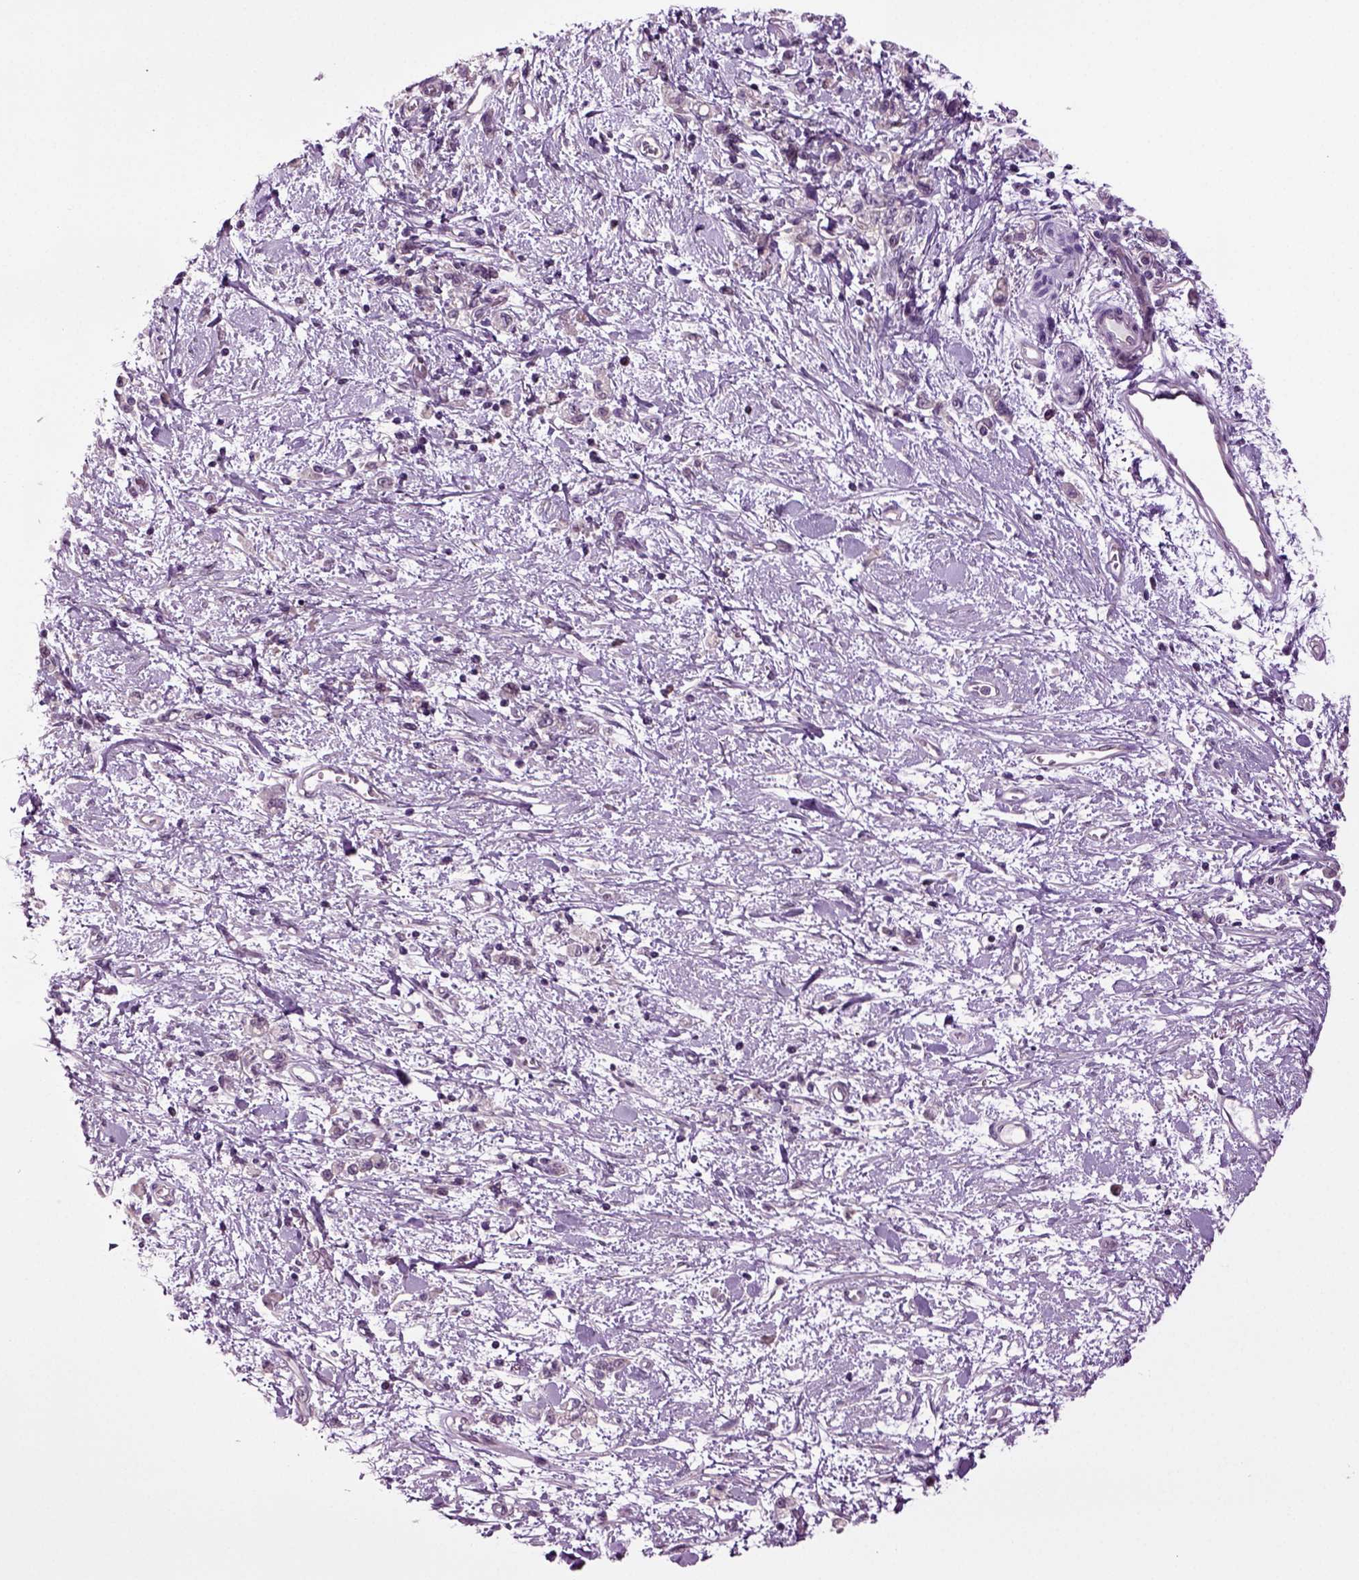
{"staining": {"intensity": "negative", "quantity": "none", "location": "none"}, "tissue": "stomach cancer", "cell_type": "Tumor cells", "image_type": "cancer", "snomed": [{"axis": "morphology", "description": "Adenocarcinoma, NOS"}, {"axis": "topography", "description": "Stomach"}], "caption": "Adenocarcinoma (stomach) was stained to show a protein in brown. There is no significant staining in tumor cells. (DAB immunohistochemistry visualized using brightfield microscopy, high magnification).", "gene": "PLCH2", "patient": {"sex": "male", "age": 77}}